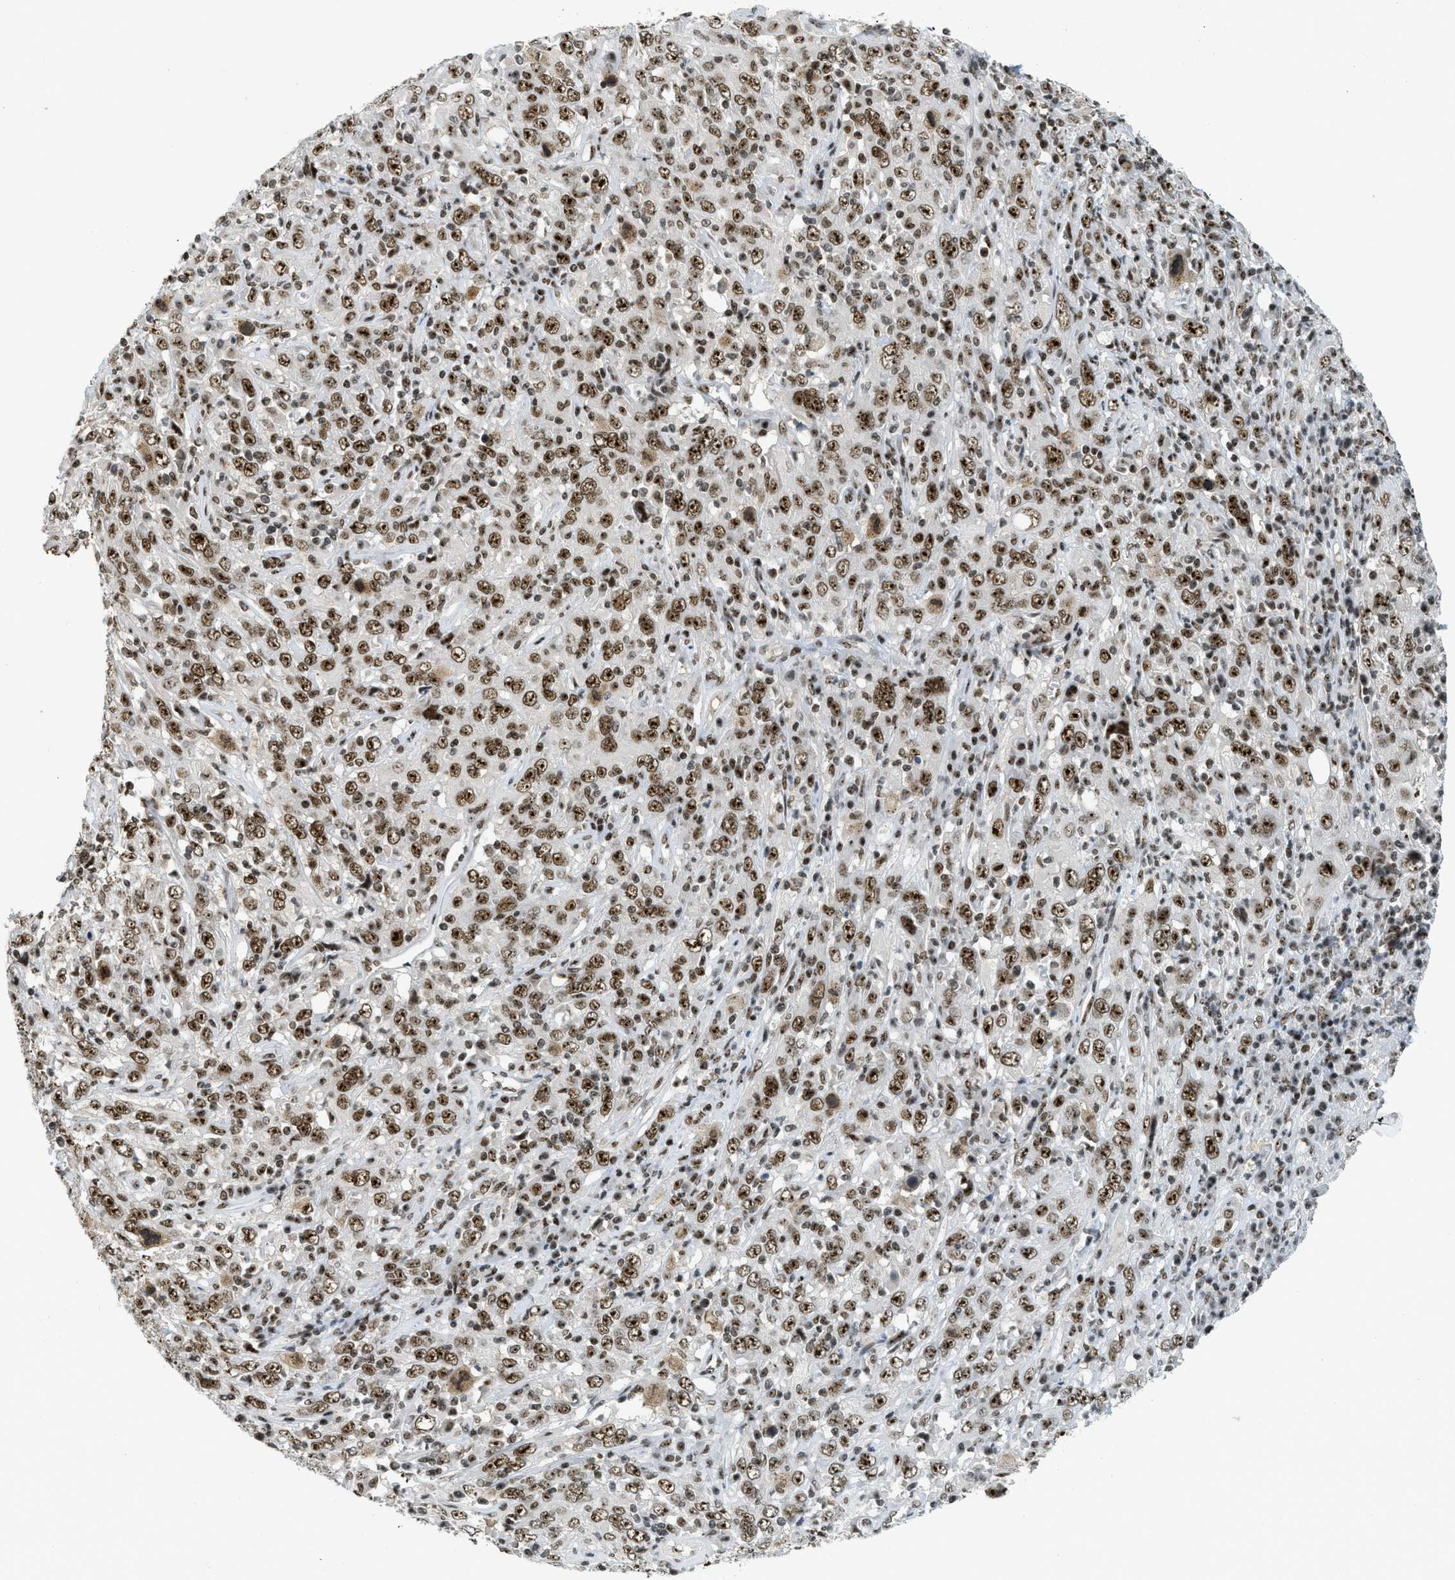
{"staining": {"intensity": "moderate", "quantity": ">75%", "location": "nuclear"}, "tissue": "cervical cancer", "cell_type": "Tumor cells", "image_type": "cancer", "snomed": [{"axis": "morphology", "description": "Squamous cell carcinoma, NOS"}, {"axis": "topography", "description": "Cervix"}], "caption": "IHC histopathology image of neoplastic tissue: cervical cancer (squamous cell carcinoma) stained using IHC demonstrates medium levels of moderate protein expression localized specifically in the nuclear of tumor cells, appearing as a nuclear brown color.", "gene": "URB1", "patient": {"sex": "female", "age": 46}}